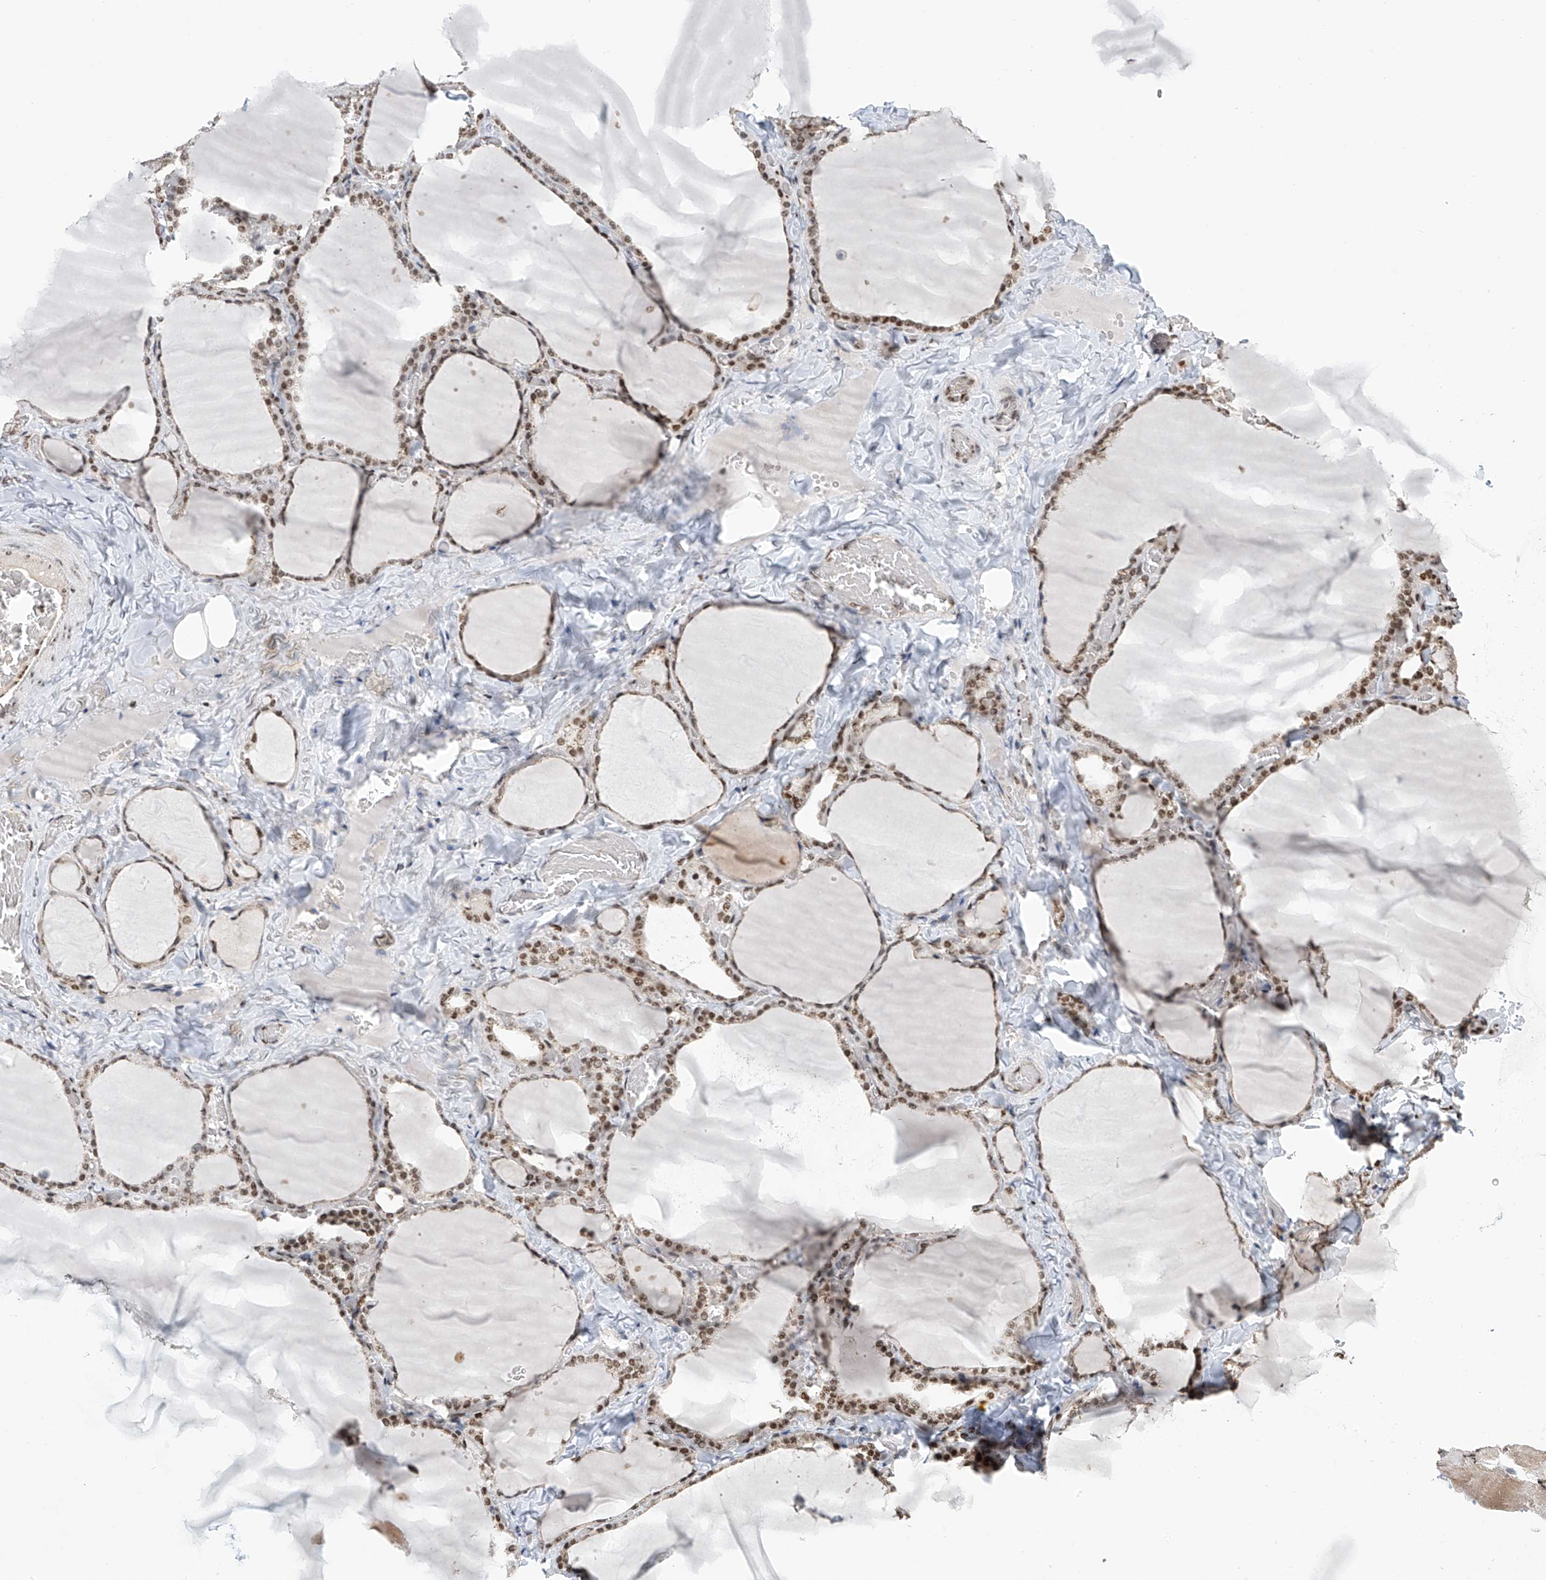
{"staining": {"intensity": "moderate", "quantity": ">75%", "location": "nuclear"}, "tissue": "thyroid gland", "cell_type": "Glandular cells", "image_type": "normal", "snomed": [{"axis": "morphology", "description": "Normal tissue, NOS"}, {"axis": "topography", "description": "Thyroid gland"}], "caption": "Protein staining of unremarkable thyroid gland demonstrates moderate nuclear positivity in approximately >75% of glandular cells.", "gene": "APLF", "patient": {"sex": "female", "age": 22}}